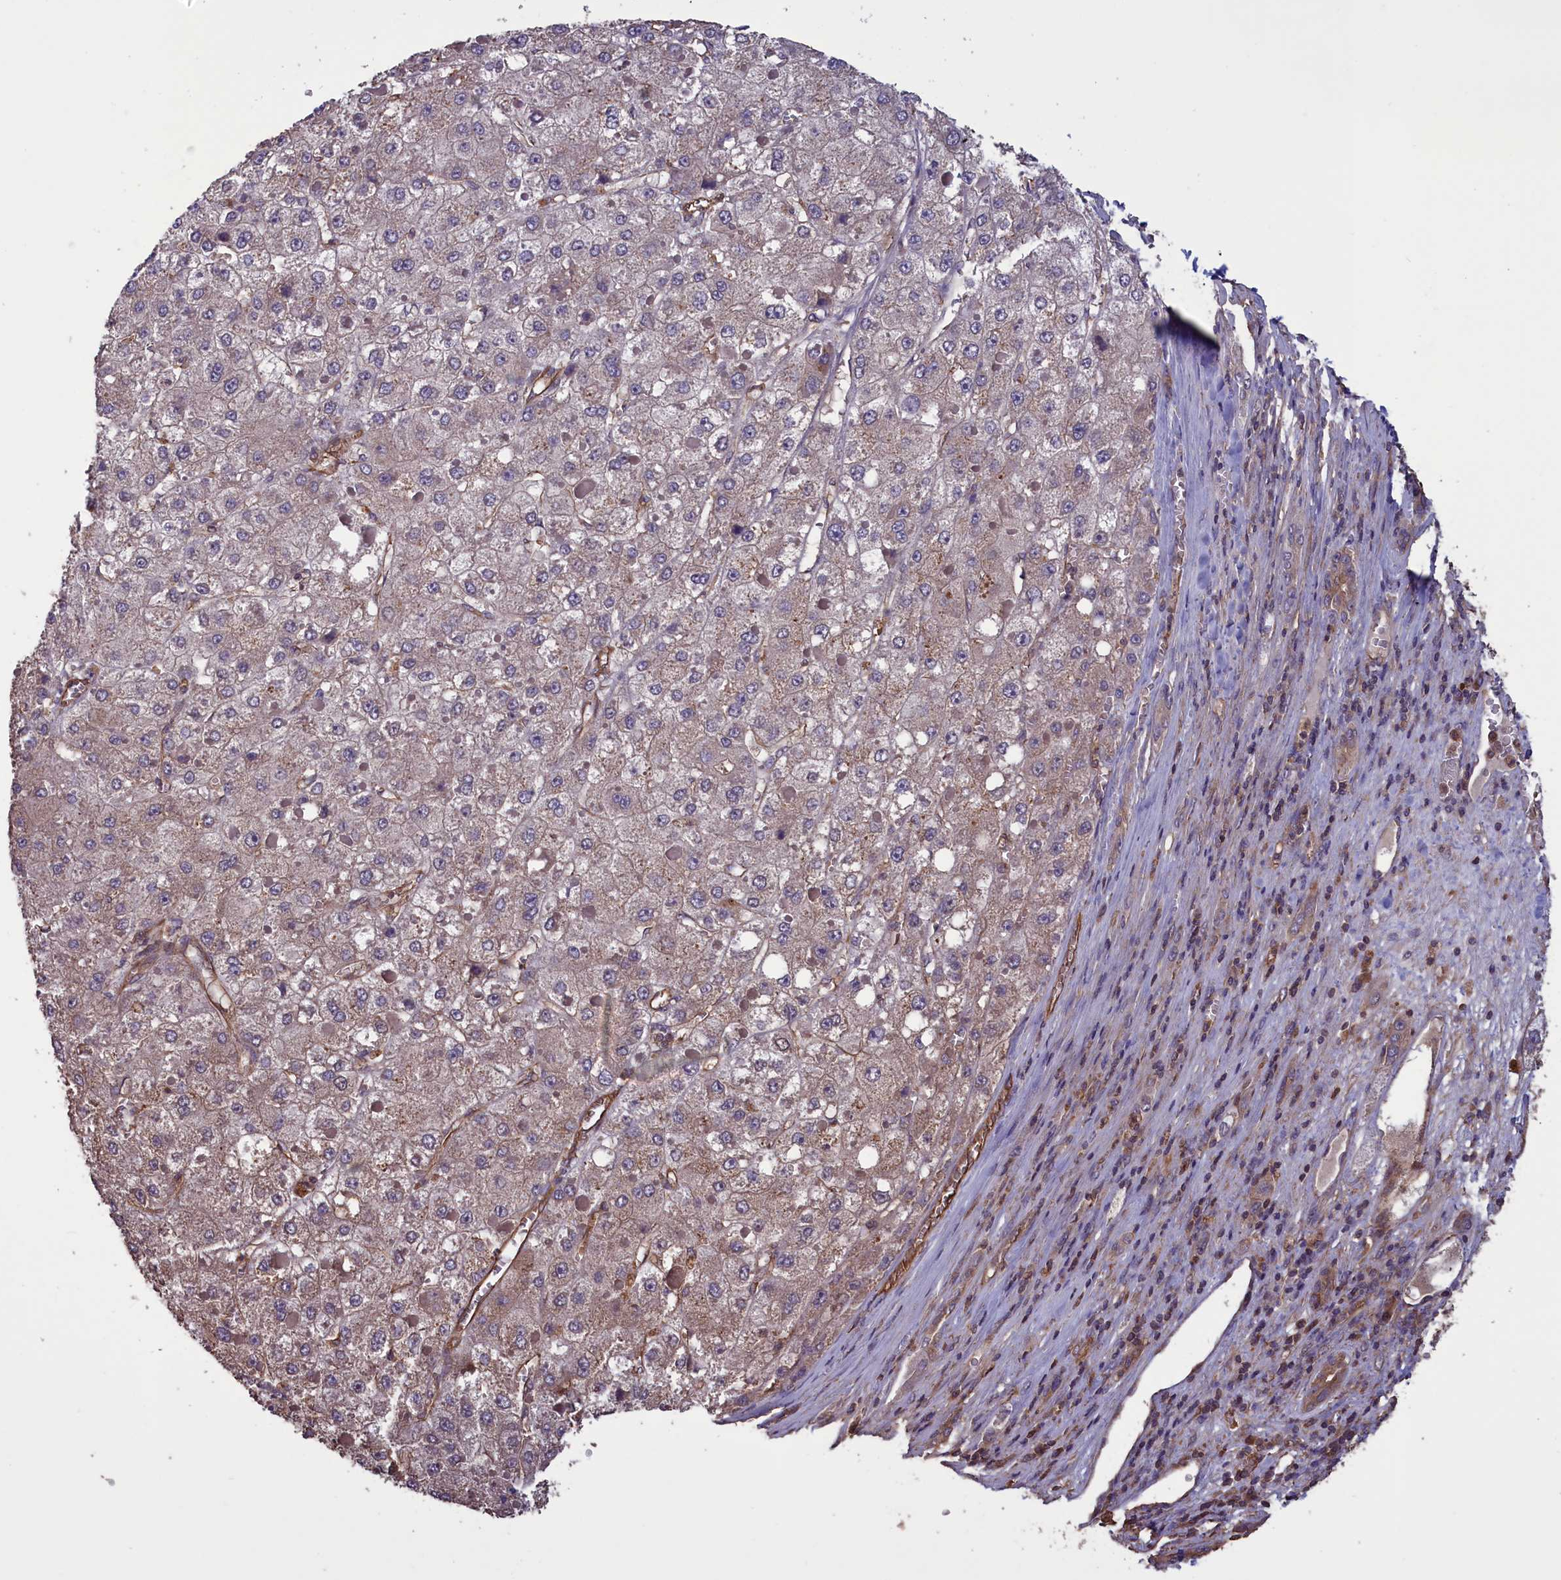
{"staining": {"intensity": "negative", "quantity": "none", "location": "none"}, "tissue": "liver cancer", "cell_type": "Tumor cells", "image_type": "cancer", "snomed": [{"axis": "morphology", "description": "Carcinoma, Hepatocellular, NOS"}, {"axis": "topography", "description": "Liver"}], "caption": "Tumor cells show no significant positivity in liver cancer (hepatocellular carcinoma). (Immunohistochemistry (ihc), brightfield microscopy, high magnification).", "gene": "DAPK3", "patient": {"sex": "female", "age": 73}}